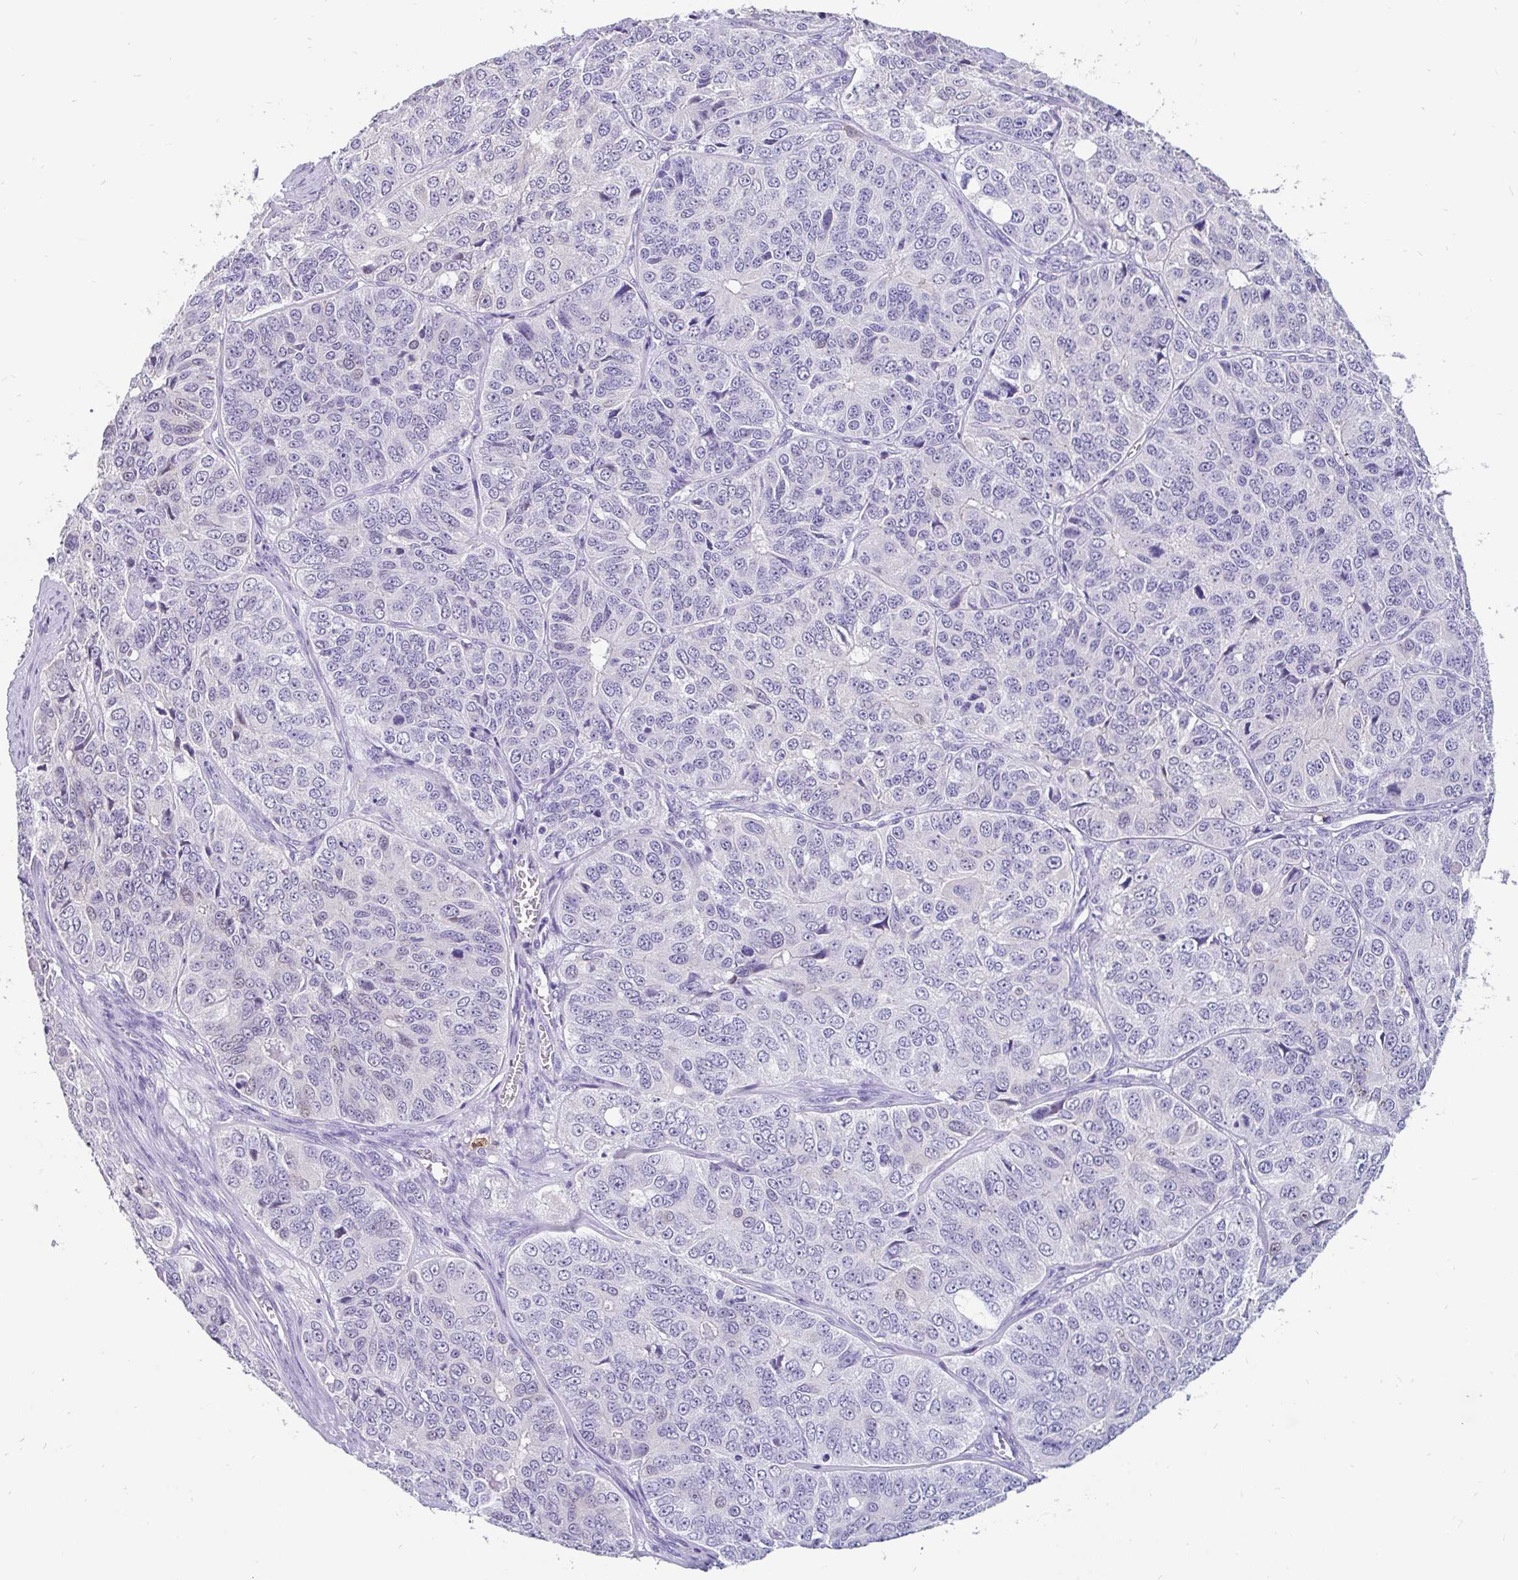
{"staining": {"intensity": "negative", "quantity": "none", "location": "none"}, "tissue": "ovarian cancer", "cell_type": "Tumor cells", "image_type": "cancer", "snomed": [{"axis": "morphology", "description": "Carcinoma, endometroid"}, {"axis": "topography", "description": "Ovary"}], "caption": "Tumor cells are negative for brown protein staining in endometroid carcinoma (ovarian).", "gene": "EML5", "patient": {"sex": "female", "age": 51}}